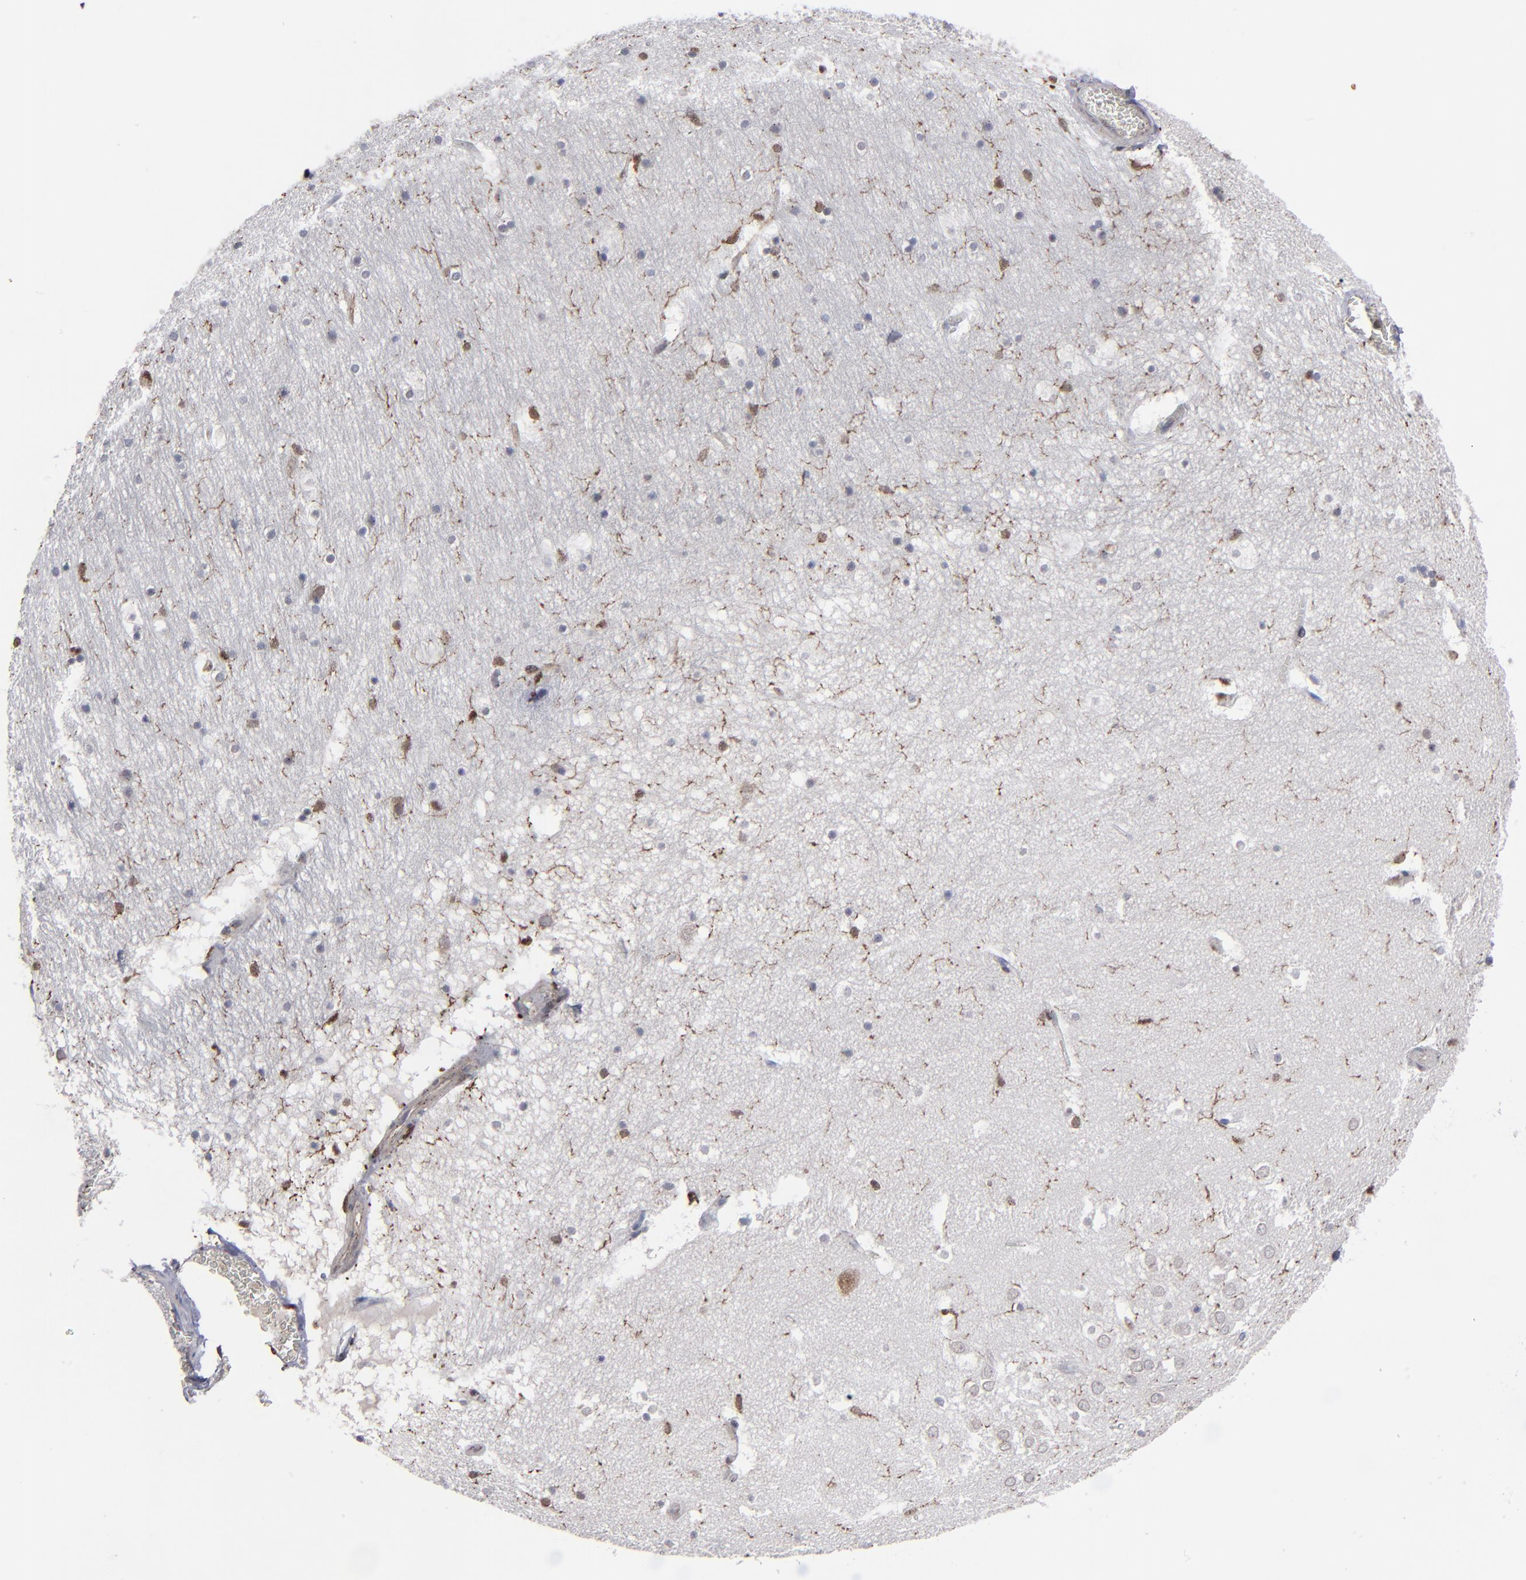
{"staining": {"intensity": "negative", "quantity": "none", "location": "none"}, "tissue": "hippocampus", "cell_type": "Glial cells", "image_type": "normal", "snomed": [{"axis": "morphology", "description": "Normal tissue, NOS"}, {"axis": "topography", "description": "Hippocampus"}], "caption": "An image of hippocampus stained for a protein displays no brown staining in glial cells. (DAB IHC with hematoxylin counter stain).", "gene": "KIAA2026", "patient": {"sex": "male", "age": 45}}